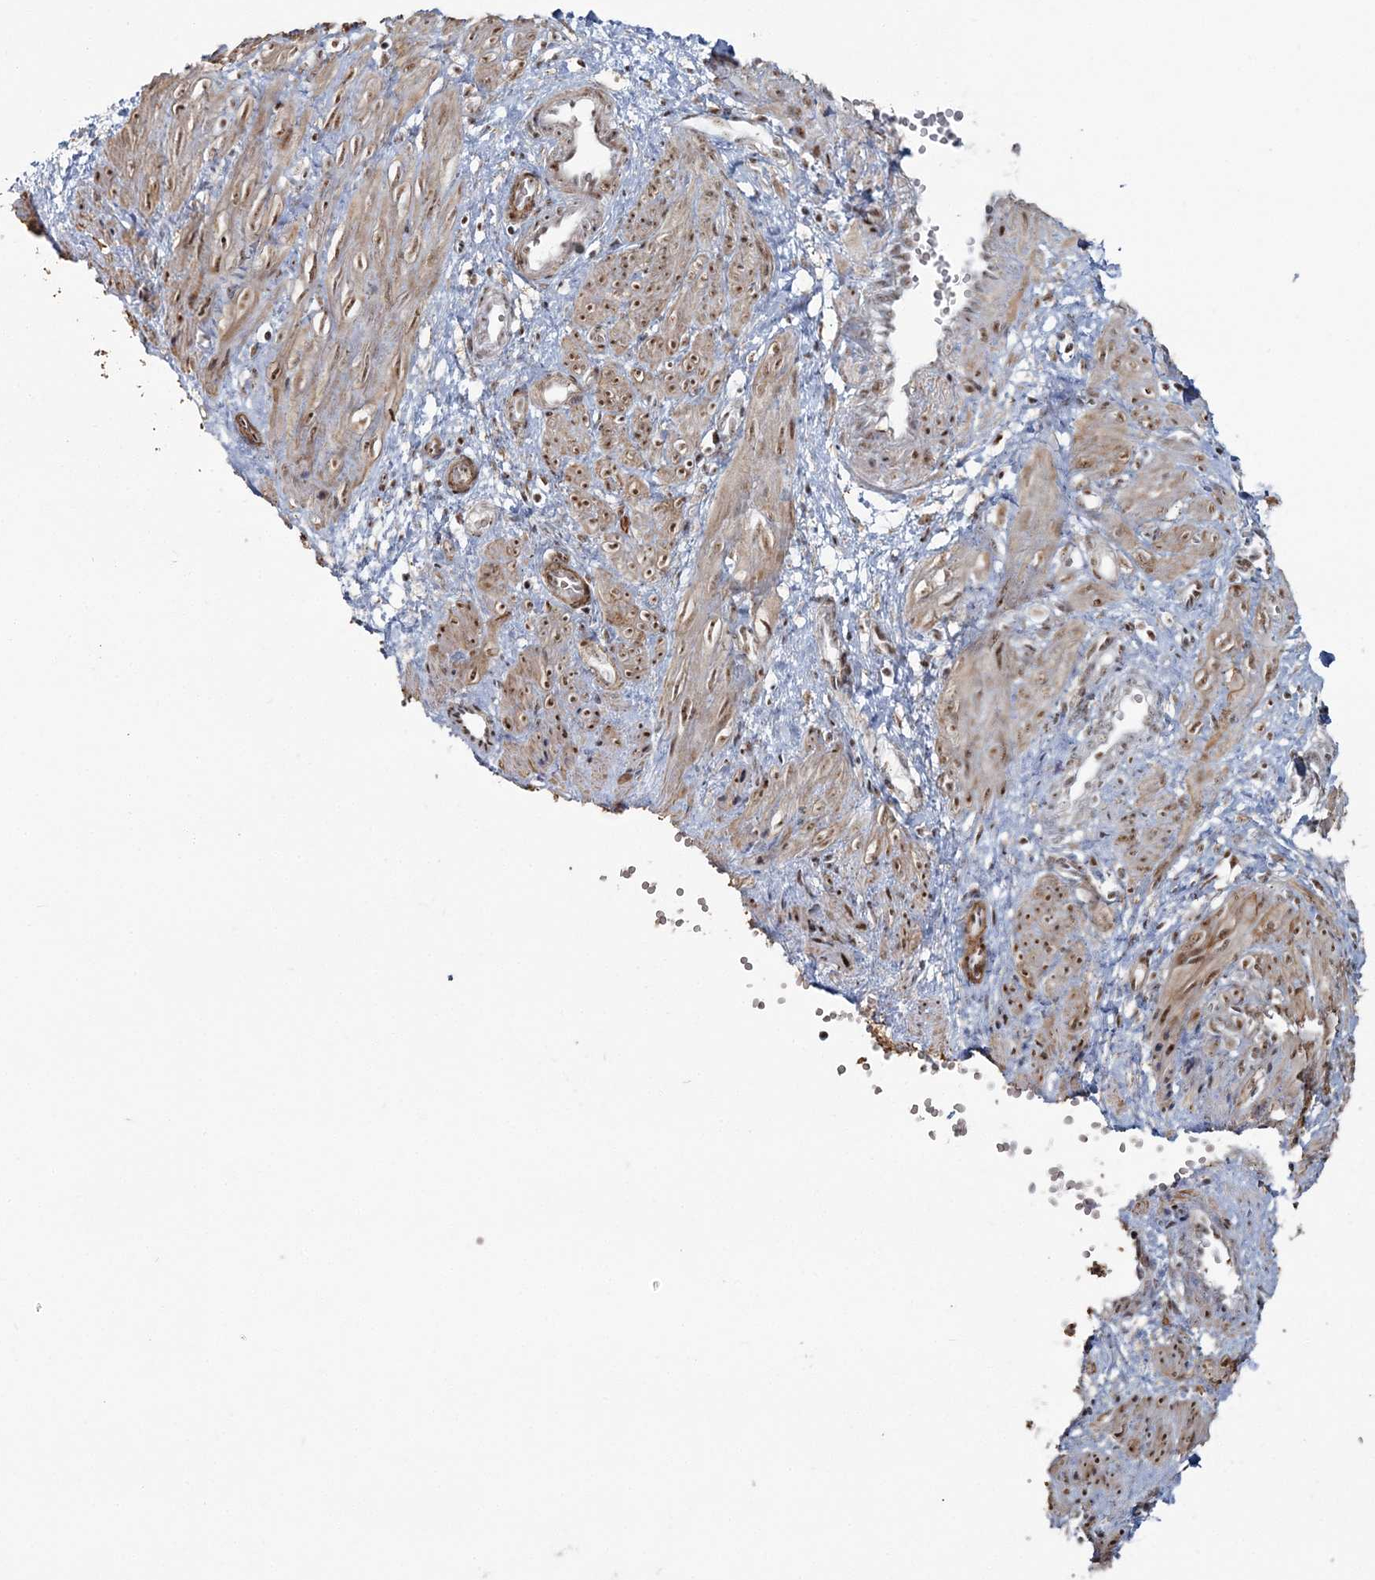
{"staining": {"intensity": "moderate", "quantity": ">75%", "location": "nuclear"}, "tissue": "smooth muscle", "cell_type": "Smooth muscle cells", "image_type": "normal", "snomed": [{"axis": "morphology", "description": "Normal tissue, NOS"}, {"axis": "topography", "description": "Endometrium"}], "caption": "Brown immunohistochemical staining in benign smooth muscle shows moderate nuclear expression in about >75% of smooth muscle cells.", "gene": "DDX46", "patient": {"sex": "female", "age": 33}}